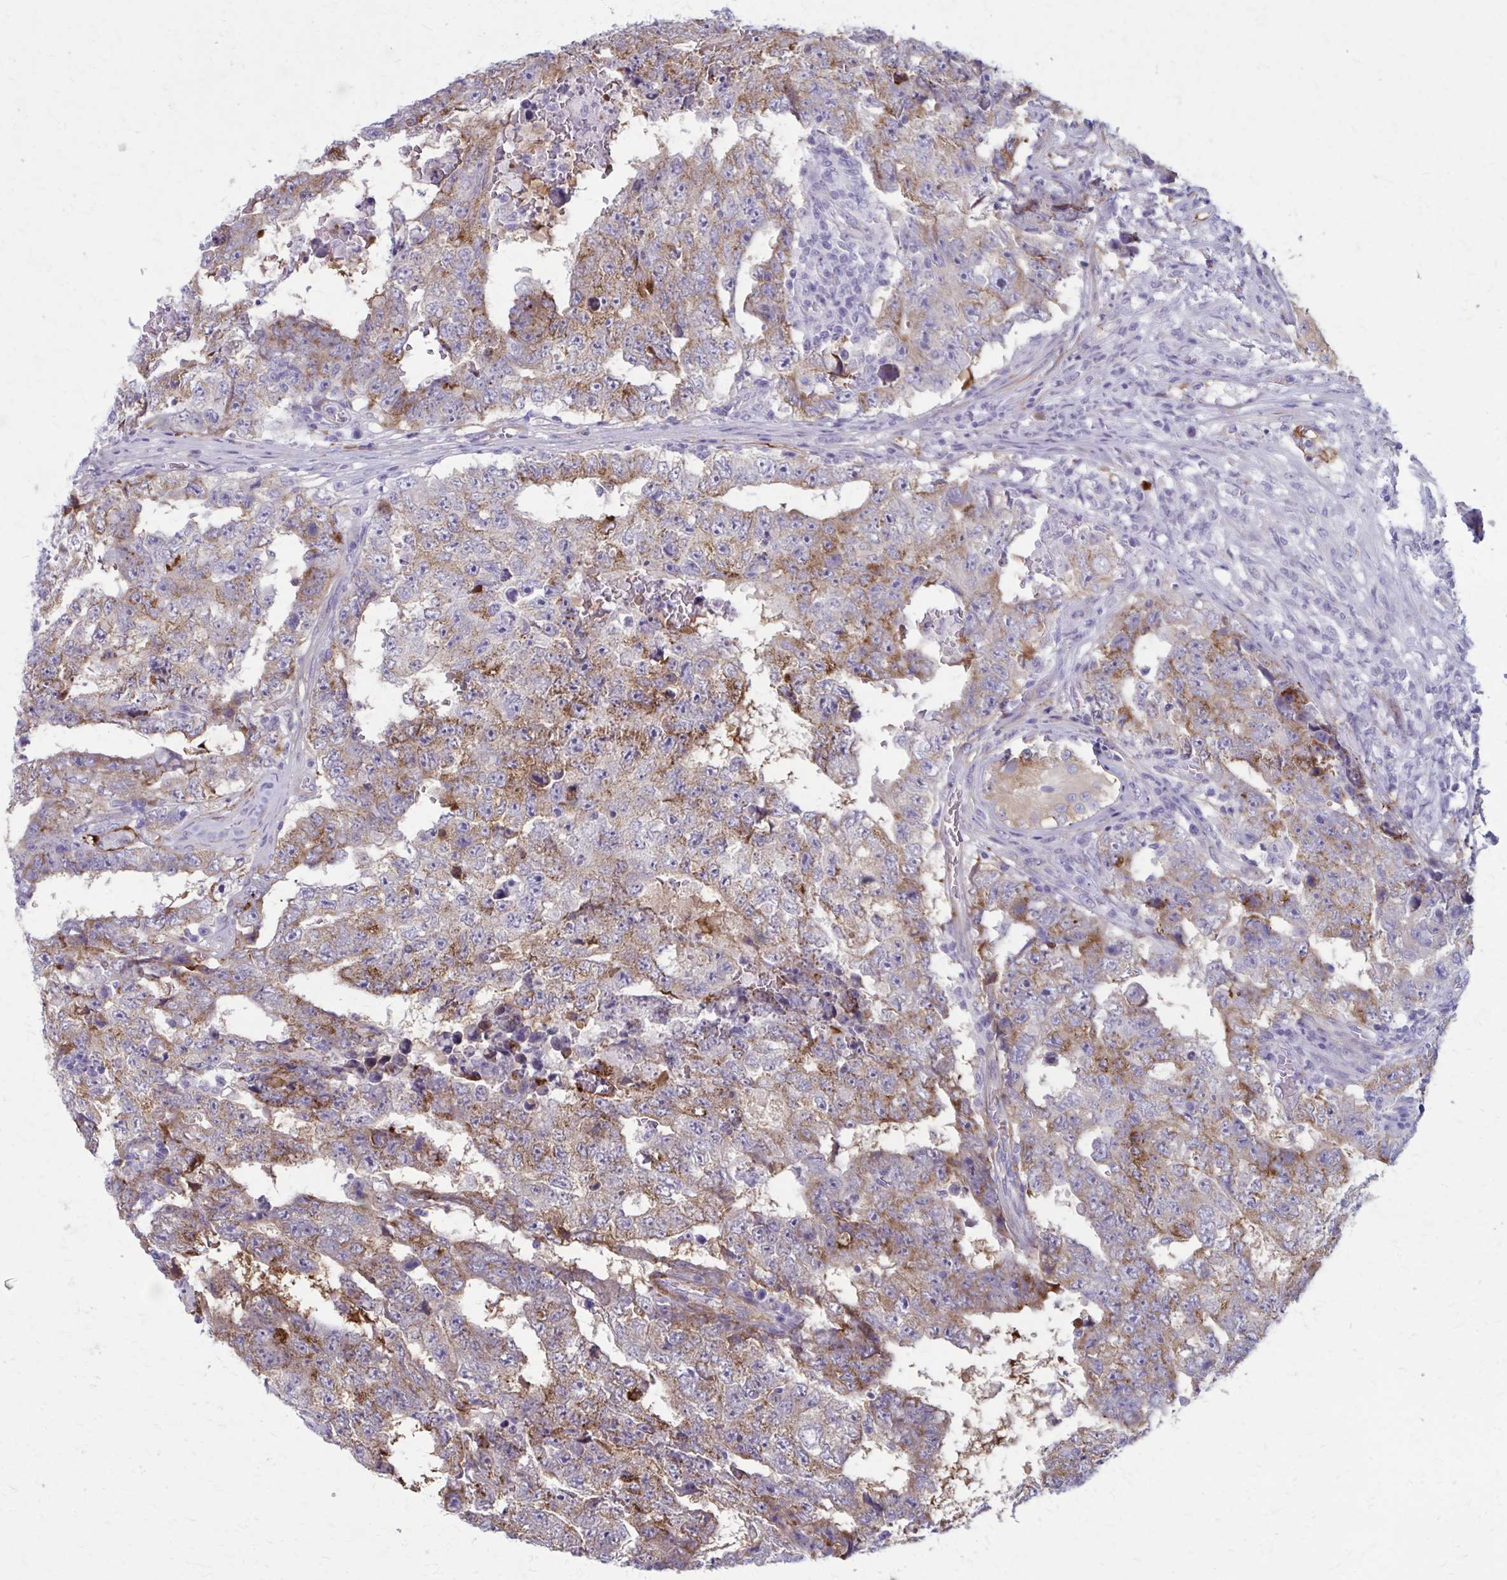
{"staining": {"intensity": "moderate", "quantity": "<25%", "location": "cytoplasmic/membranous"}, "tissue": "testis cancer", "cell_type": "Tumor cells", "image_type": "cancer", "snomed": [{"axis": "morphology", "description": "Carcinoma, Embryonal, NOS"}, {"axis": "topography", "description": "Testis"}], "caption": "IHC image of neoplastic tissue: testis cancer stained using immunohistochemistry displays low levels of moderate protein expression localized specifically in the cytoplasmic/membranous of tumor cells, appearing as a cytoplasmic/membranous brown color.", "gene": "AKAP12", "patient": {"sex": "male", "age": 25}}